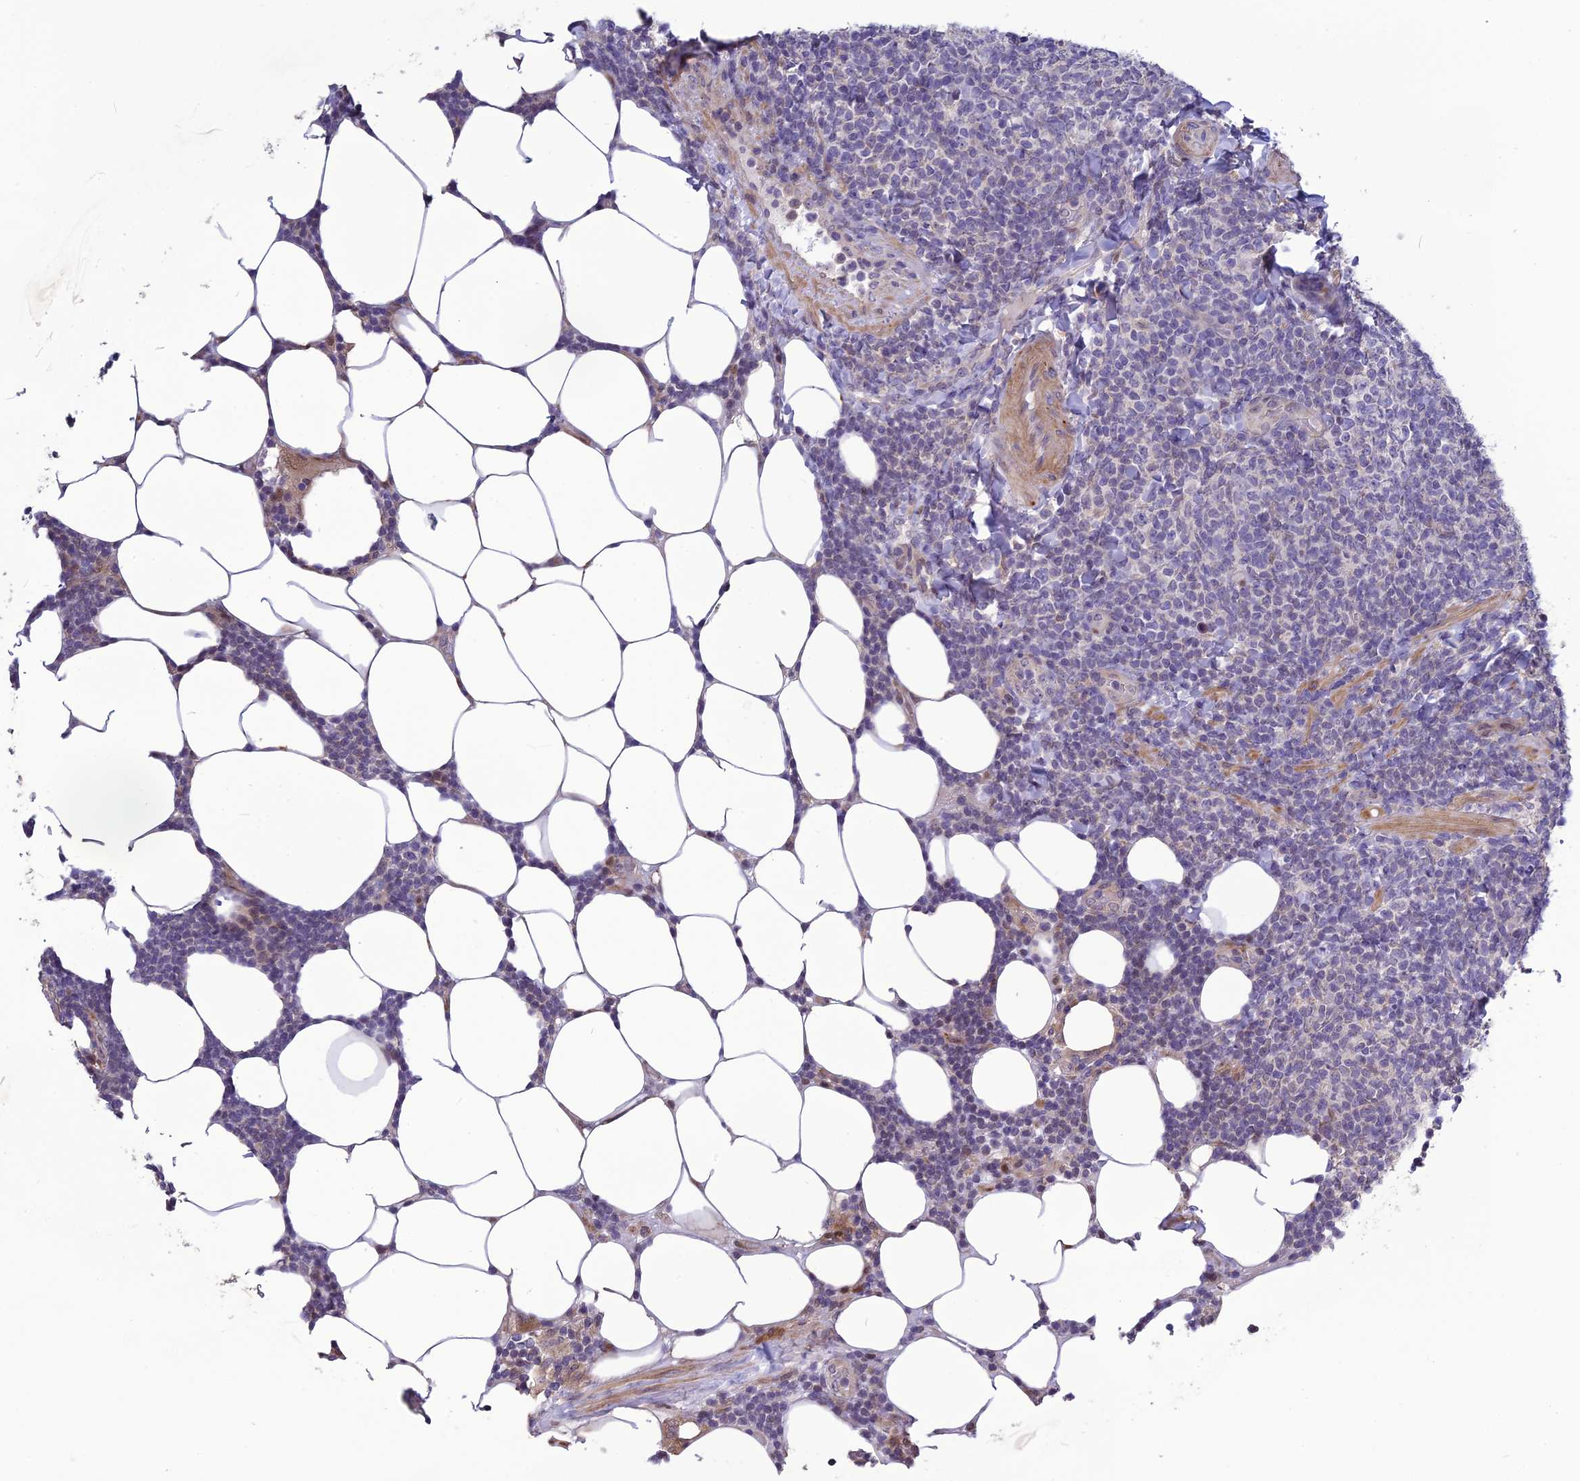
{"staining": {"intensity": "negative", "quantity": "none", "location": "none"}, "tissue": "lymphoma", "cell_type": "Tumor cells", "image_type": "cancer", "snomed": [{"axis": "morphology", "description": "Malignant lymphoma, non-Hodgkin's type, Low grade"}, {"axis": "topography", "description": "Lymph node"}], "caption": "There is no significant staining in tumor cells of lymphoma. (Immunohistochemistry, brightfield microscopy, high magnification).", "gene": "SPG21", "patient": {"sex": "male", "age": 66}}